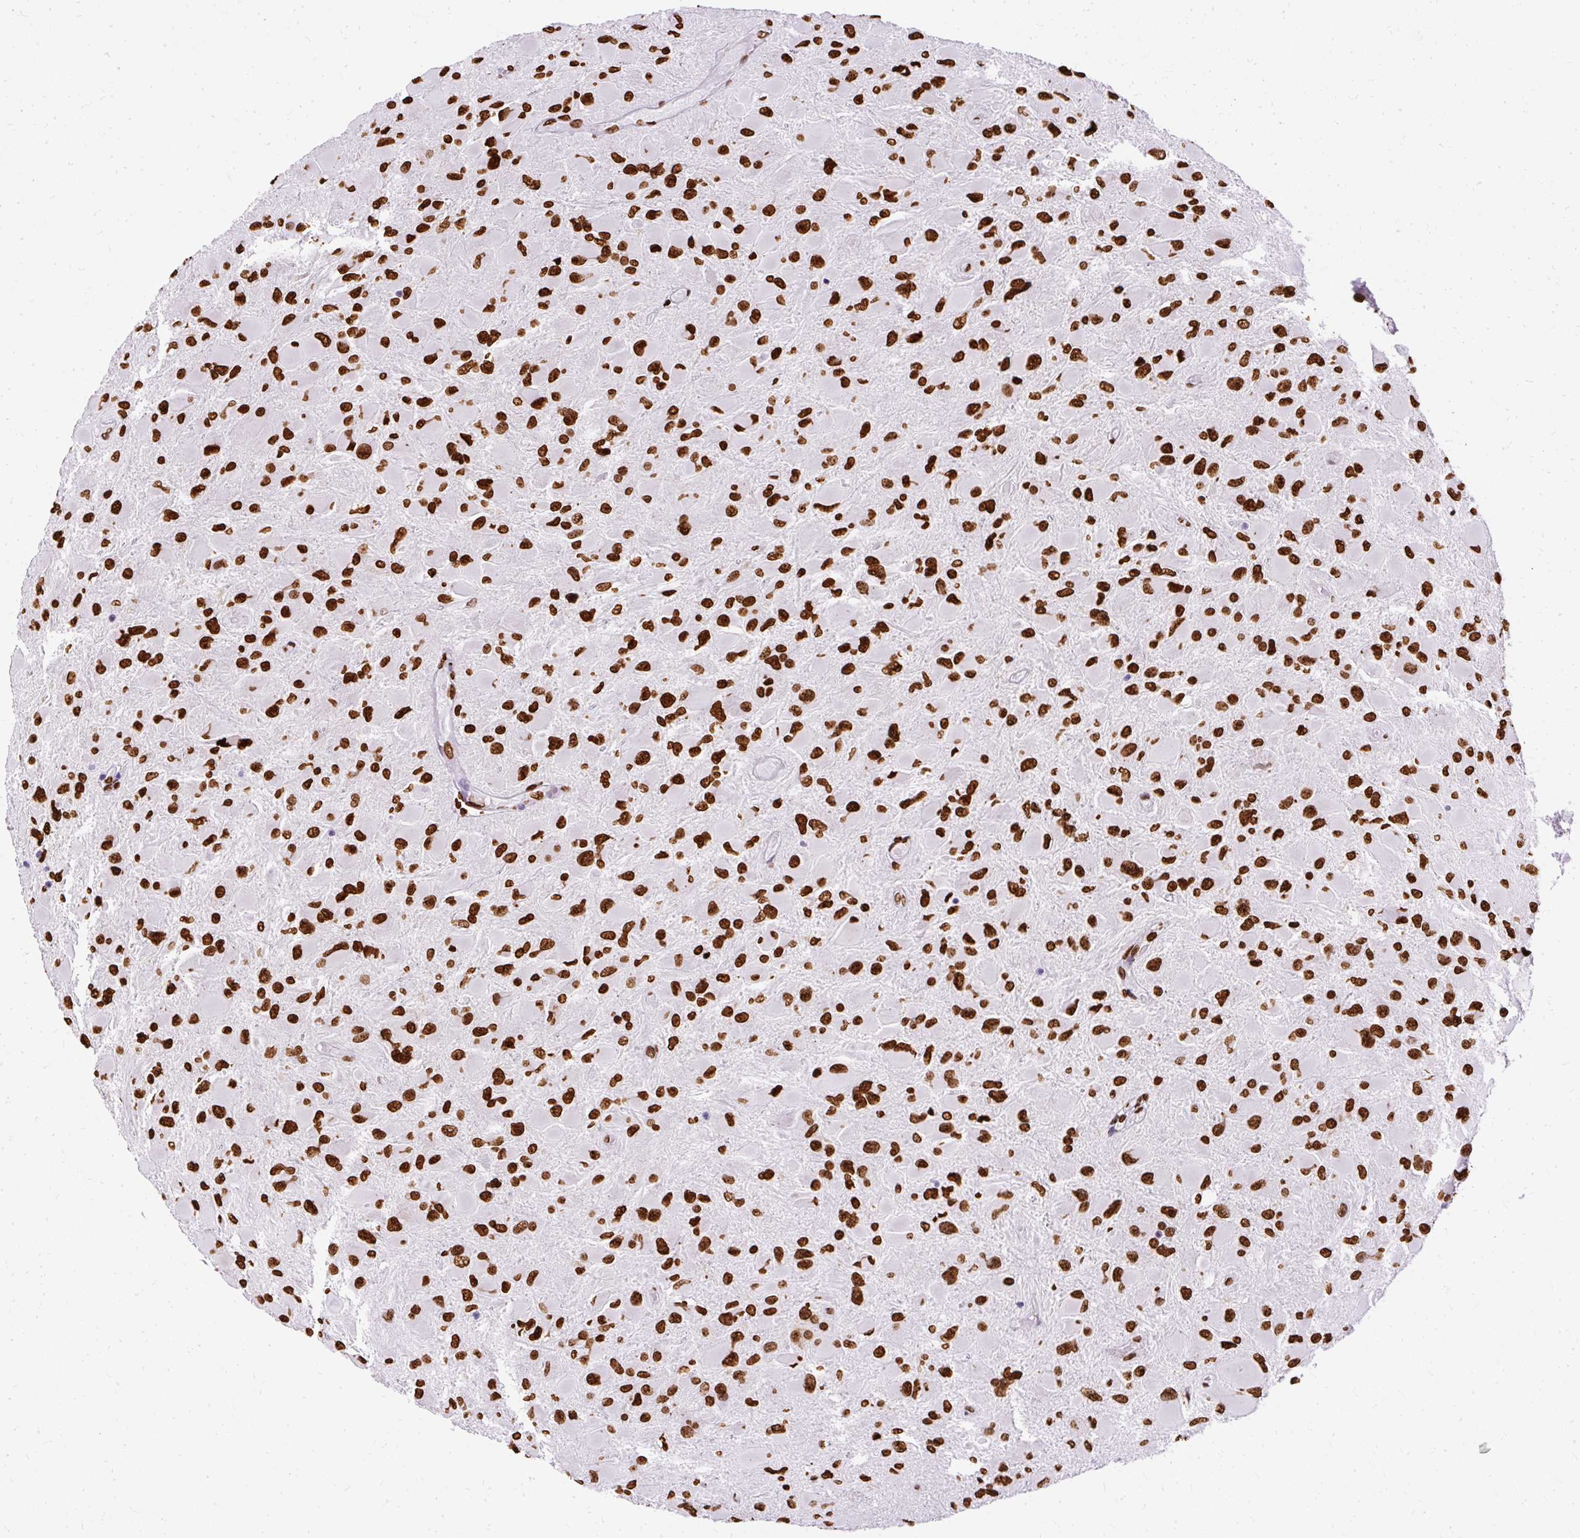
{"staining": {"intensity": "strong", "quantity": ">75%", "location": "nuclear"}, "tissue": "glioma", "cell_type": "Tumor cells", "image_type": "cancer", "snomed": [{"axis": "morphology", "description": "Glioma, malignant, High grade"}, {"axis": "topography", "description": "Cerebral cortex"}], "caption": "Immunohistochemistry (IHC) of human glioma displays high levels of strong nuclear expression in approximately >75% of tumor cells.", "gene": "TMEM184C", "patient": {"sex": "female", "age": 36}}